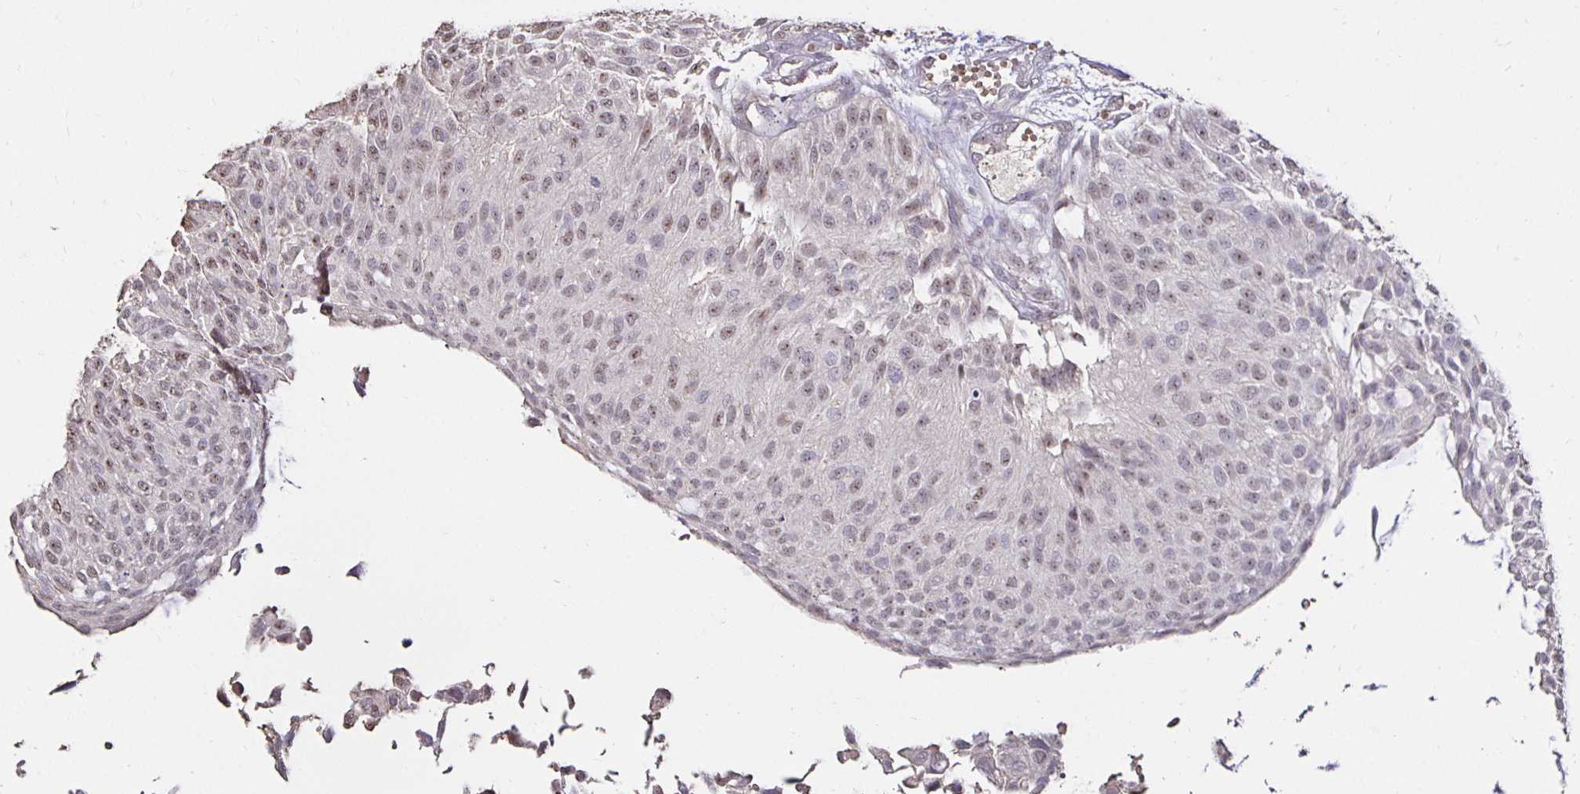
{"staining": {"intensity": "weak", "quantity": ">75%", "location": "nuclear"}, "tissue": "urothelial cancer", "cell_type": "Tumor cells", "image_type": "cancer", "snomed": [{"axis": "morphology", "description": "Urothelial carcinoma, NOS"}, {"axis": "topography", "description": "Urinary bladder"}], "caption": "Tumor cells demonstrate low levels of weak nuclear staining in about >75% of cells in human transitional cell carcinoma.", "gene": "PNPLA3", "patient": {"sex": "male", "age": 84}}